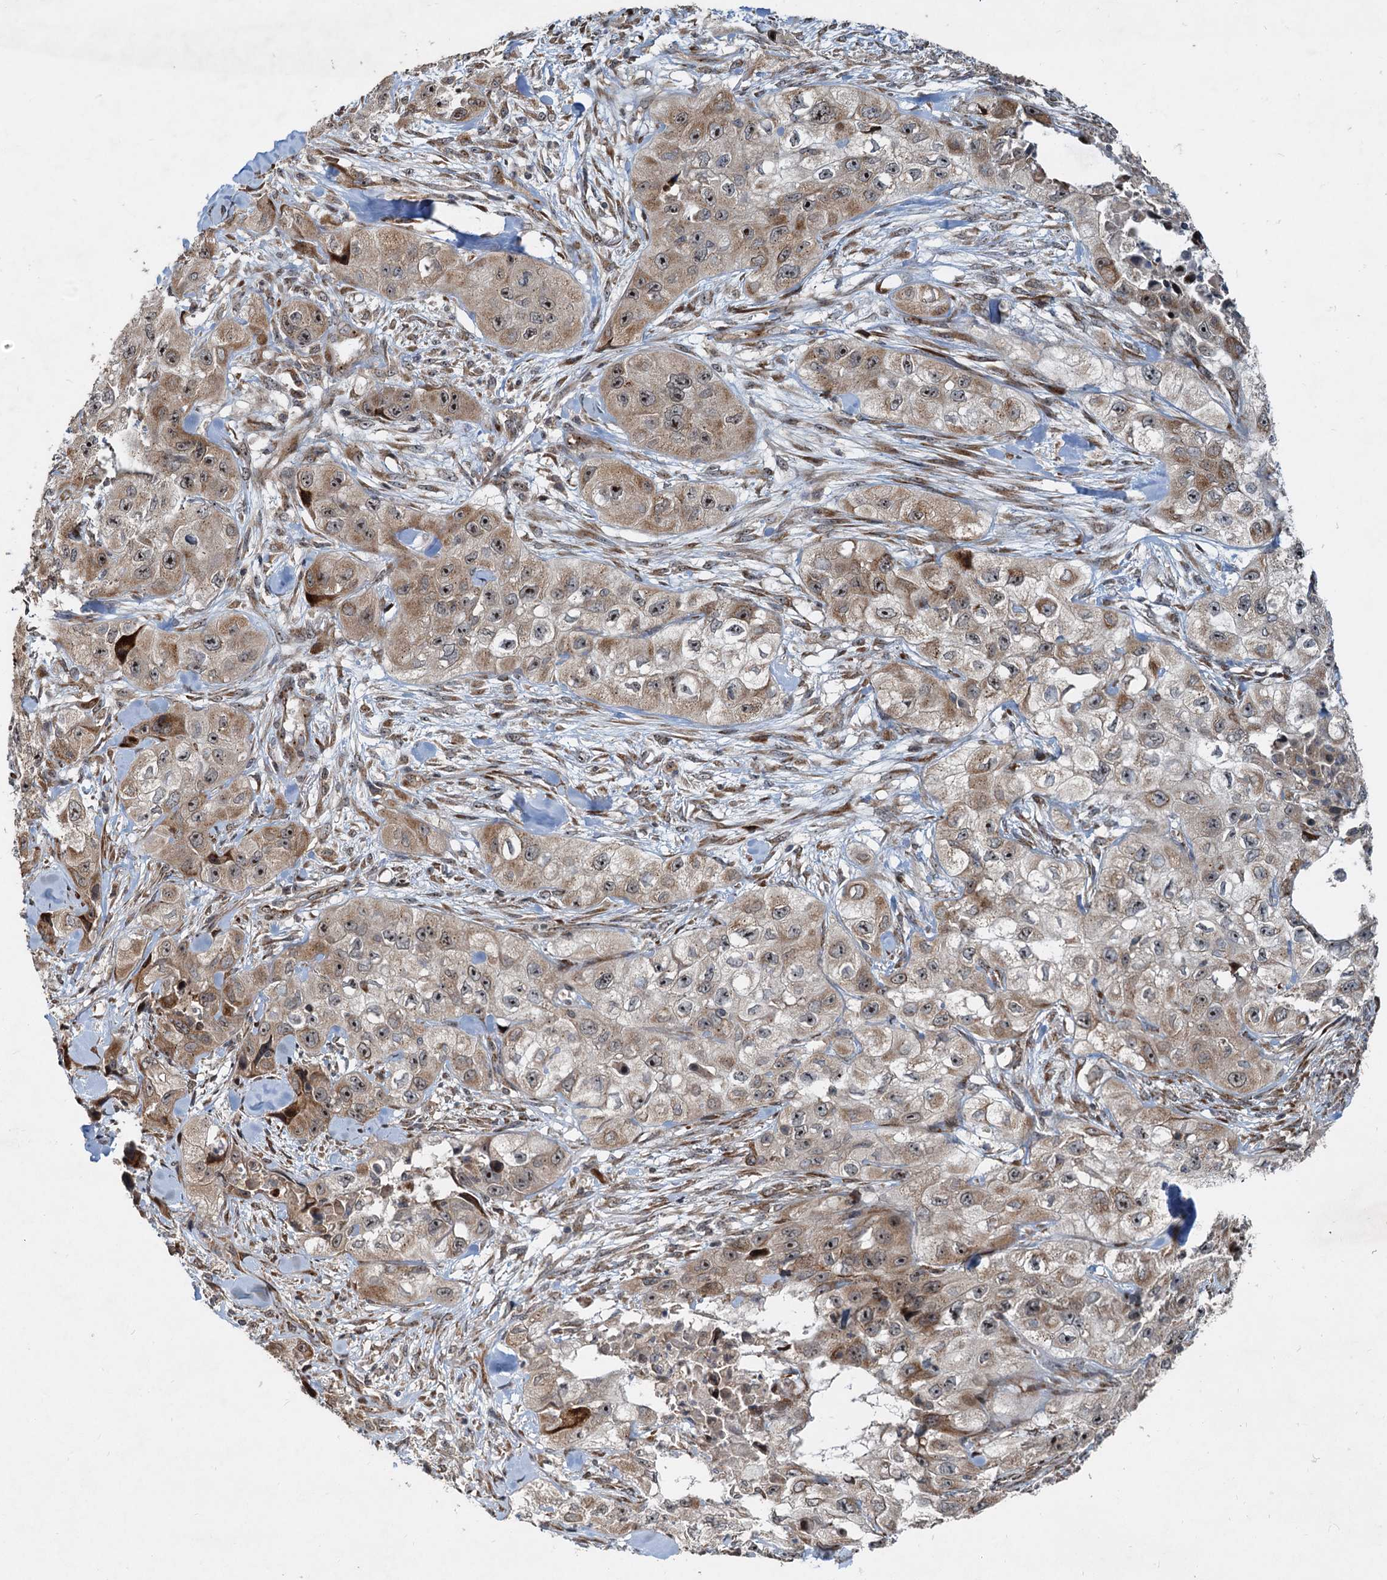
{"staining": {"intensity": "moderate", "quantity": "25%-75%", "location": "cytoplasmic/membranous,nuclear"}, "tissue": "skin cancer", "cell_type": "Tumor cells", "image_type": "cancer", "snomed": [{"axis": "morphology", "description": "Squamous cell carcinoma, NOS"}, {"axis": "topography", "description": "Skin"}, {"axis": "topography", "description": "Subcutis"}], "caption": "Brown immunohistochemical staining in squamous cell carcinoma (skin) reveals moderate cytoplasmic/membranous and nuclear staining in approximately 25%-75% of tumor cells.", "gene": "CEP68", "patient": {"sex": "male", "age": 73}}